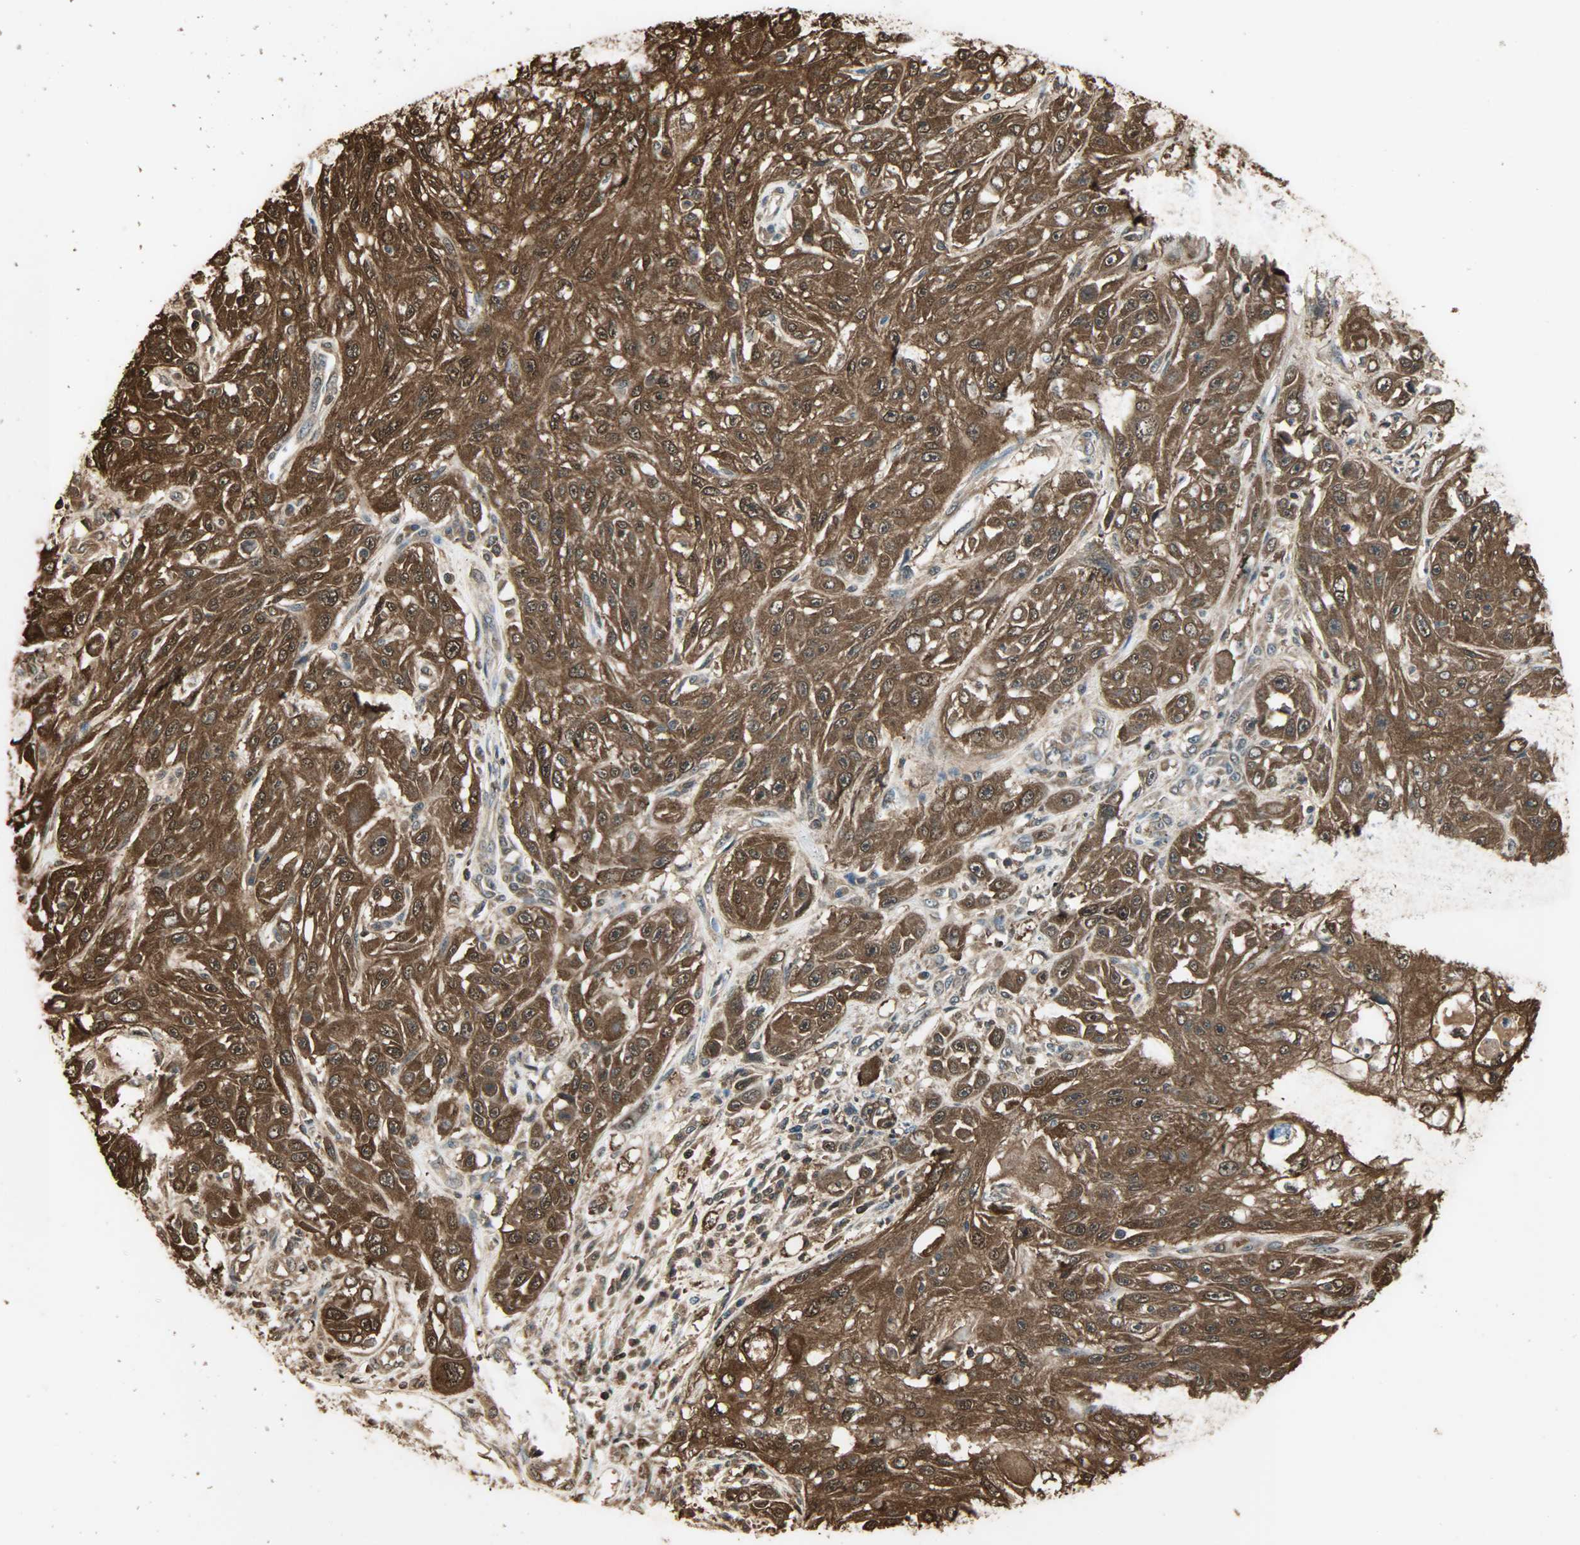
{"staining": {"intensity": "strong", "quantity": ">75%", "location": "cytoplasmic/membranous,nuclear"}, "tissue": "skin cancer", "cell_type": "Tumor cells", "image_type": "cancer", "snomed": [{"axis": "morphology", "description": "Squamous cell carcinoma, NOS"}, {"axis": "topography", "description": "Skin"}], "caption": "Skin squamous cell carcinoma was stained to show a protein in brown. There is high levels of strong cytoplasmic/membranous and nuclear staining in about >75% of tumor cells.", "gene": "YWHAZ", "patient": {"sex": "male", "age": 75}}